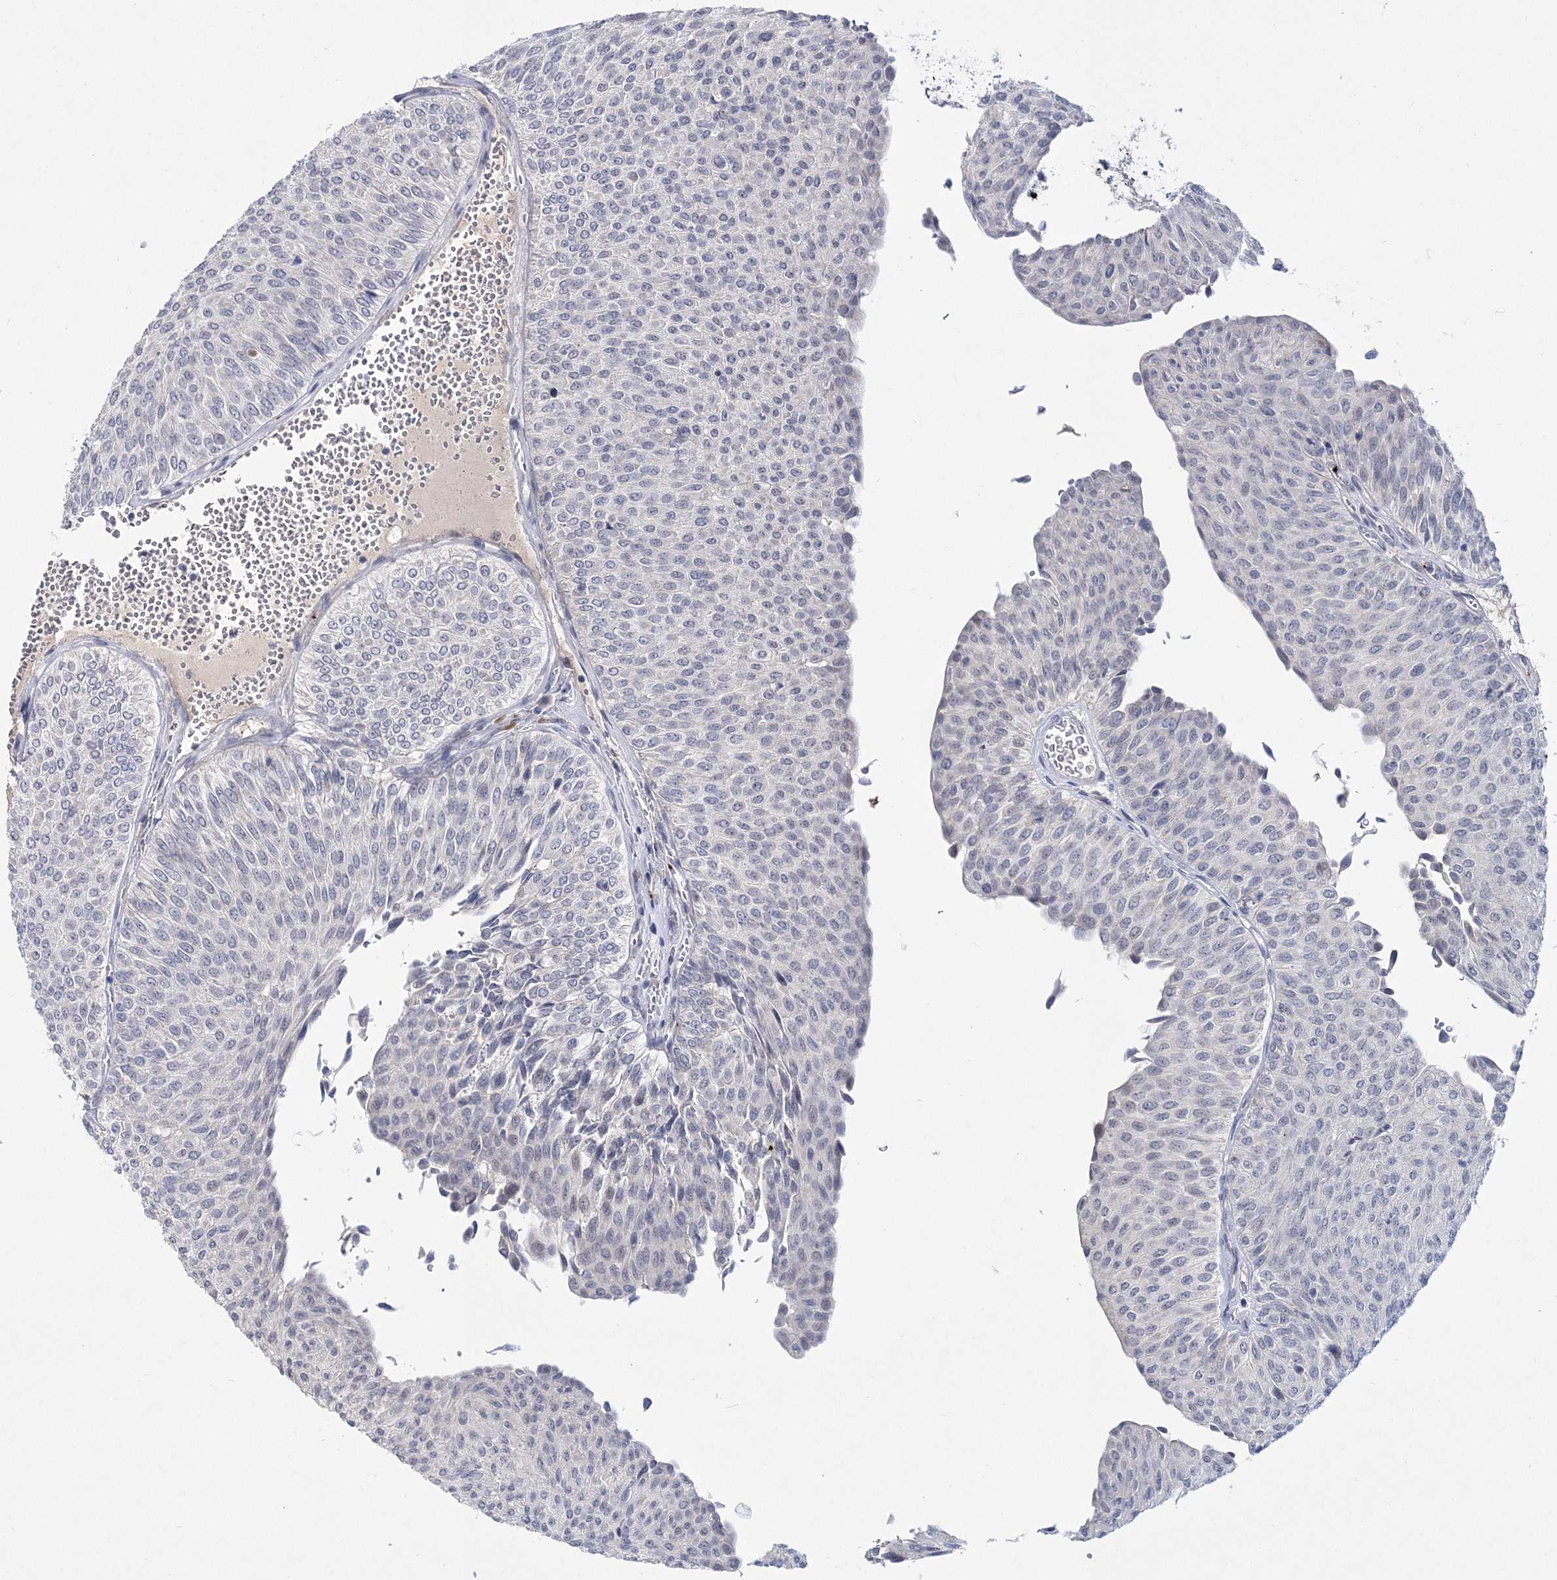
{"staining": {"intensity": "negative", "quantity": "none", "location": "none"}, "tissue": "urothelial cancer", "cell_type": "Tumor cells", "image_type": "cancer", "snomed": [{"axis": "morphology", "description": "Urothelial carcinoma, Low grade"}, {"axis": "topography", "description": "Urinary bladder"}], "caption": "Tumor cells are negative for protein expression in human urothelial cancer. Brightfield microscopy of immunohistochemistry (IHC) stained with DAB (3,3'-diaminobenzidine) (brown) and hematoxylin (blue), captured at high magnification.", "gene": "MYOZ2", "patient": {"sex": "male", "age": 78}}